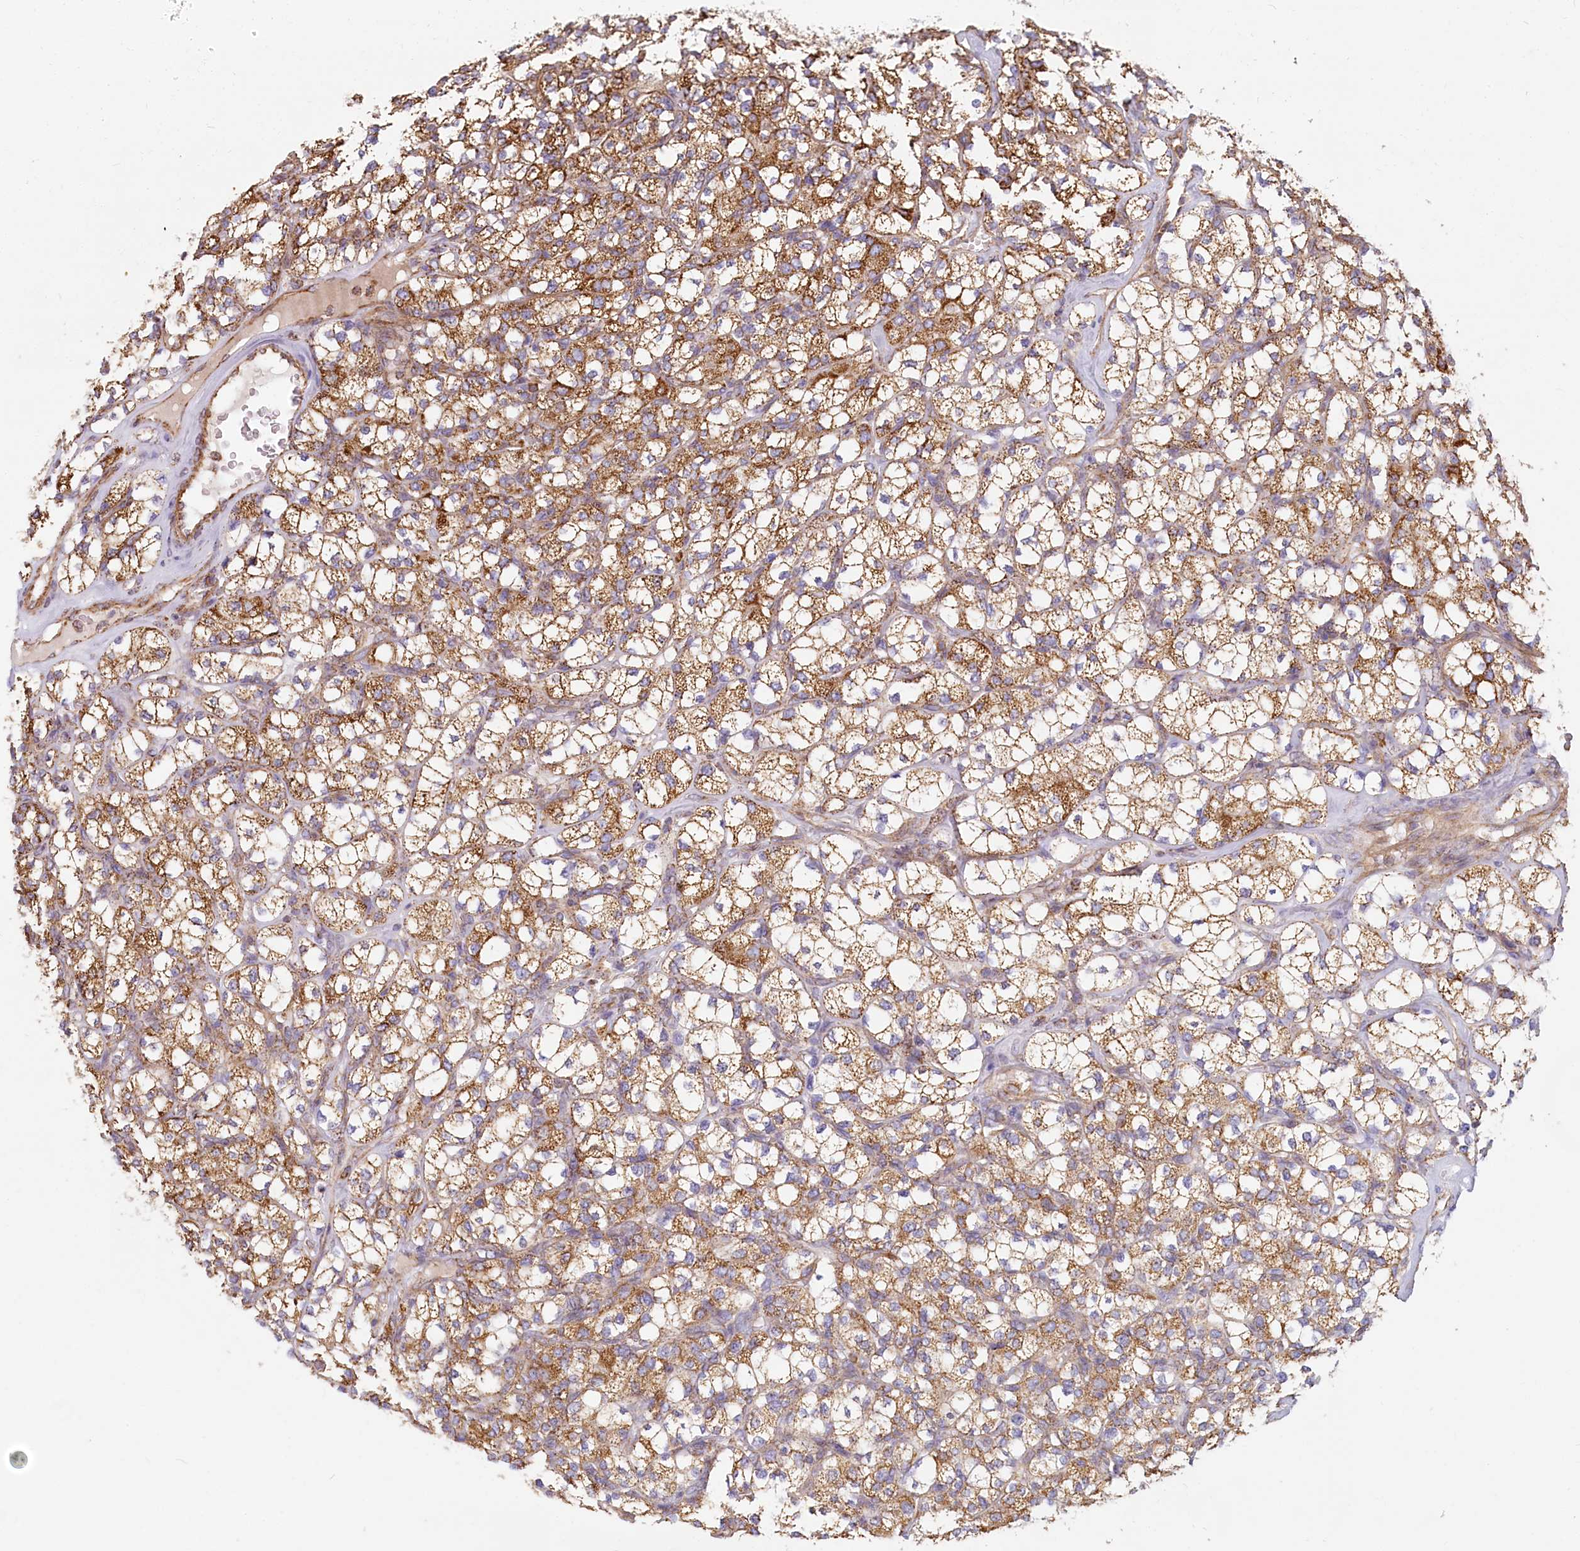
{"staining": {"intensity": "moderate", "quantity": ">75%", "location": "cytoplasmic/membranous"}, "tissue": "renal cancer", "cell_type": "Tumor cells", "image_type": "cancer", "snomed": [{"axis": "morphology", "description": "Adenocarcinoma, NOS"}, {"axis": "topography", "description": "Kidney"}], "caption": "Tumor cells reveal medium levels of moderate cytoplasmic/membranous expression in approximately >75% of cells in human renal cancer (adenocarcinoma).", "gene": "UMPS", "patient": {"sex": "male", "age": 77}}